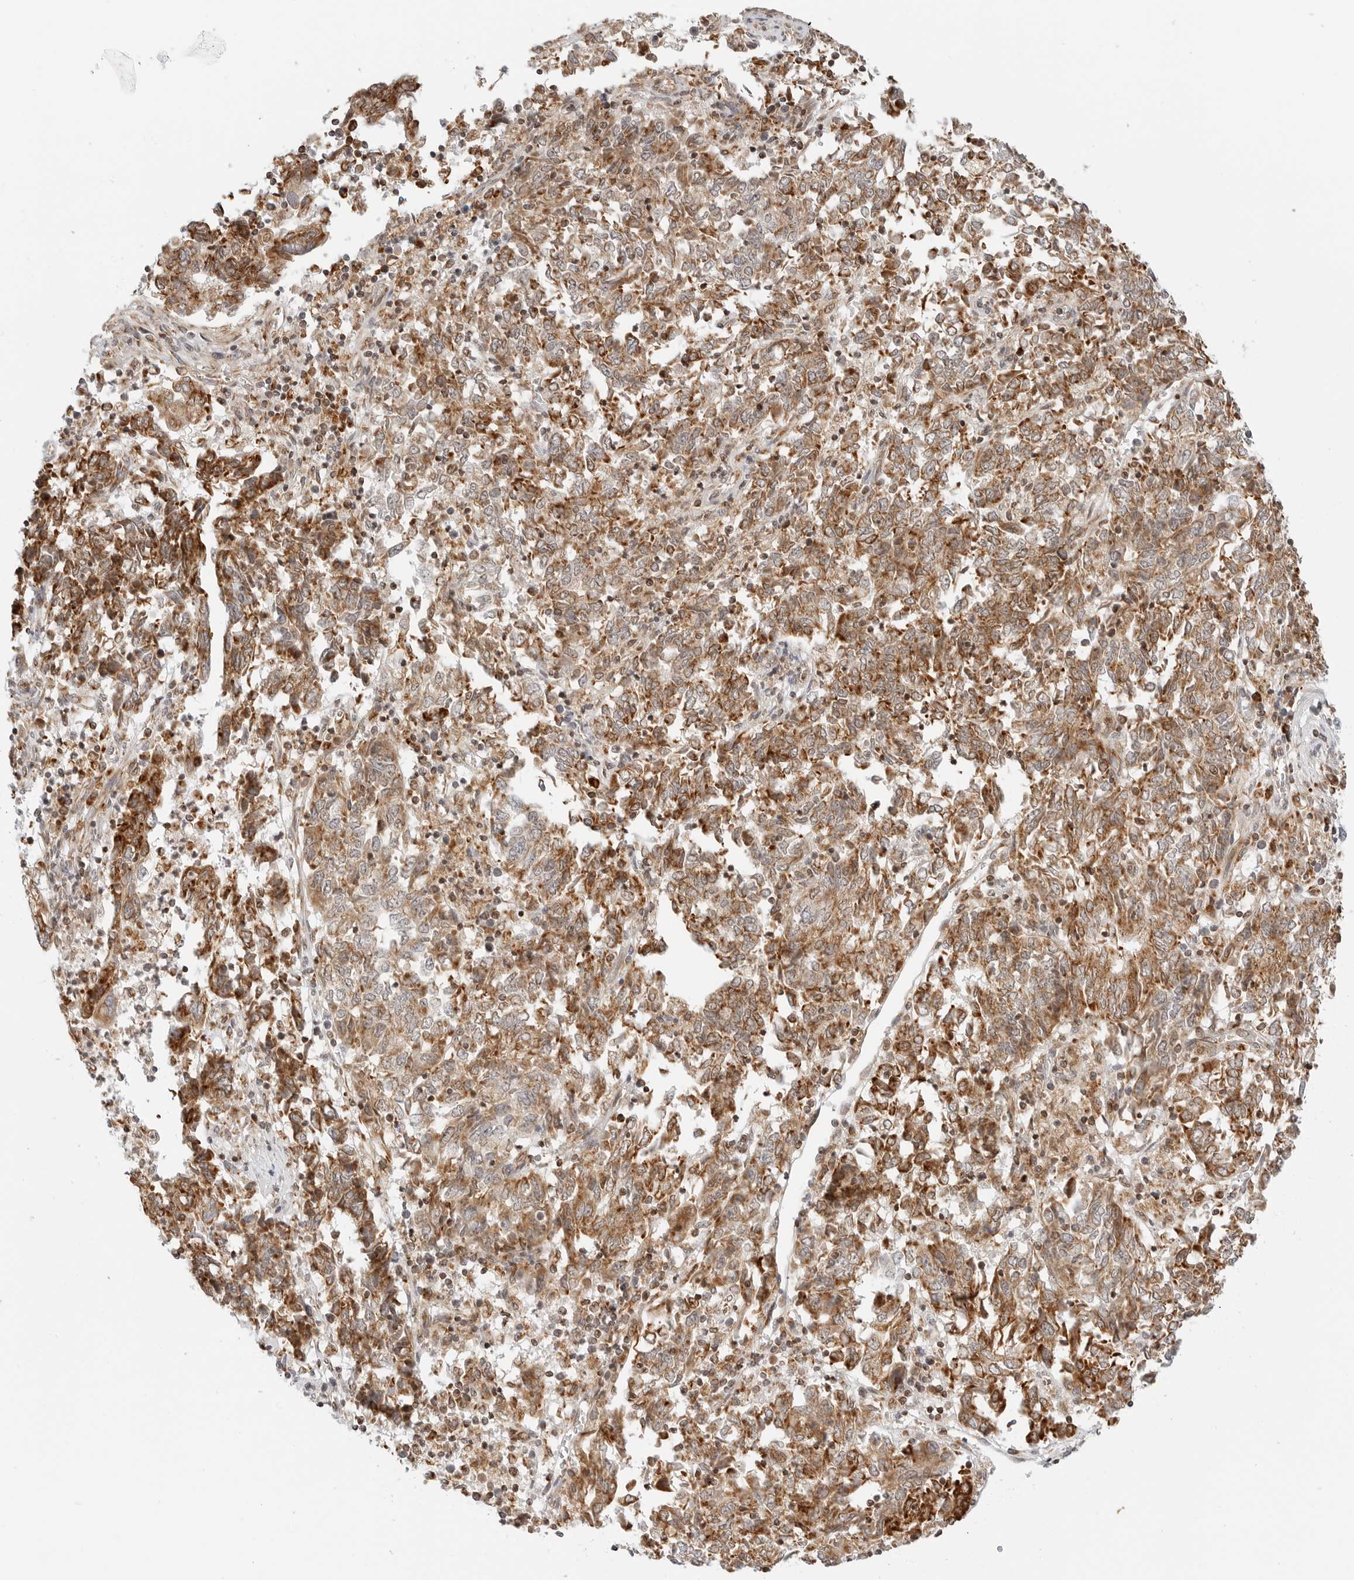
{"staining": {"intensity": "moderate", "quantity": ">75%", "location": "cytoplasmic/membranous"}, "tissue": "endometrial cancer", "cell_type": "Tumor cells", "image_type": "cancer", "snomed": [{"axis": "morphology", "description": "Adenocarcinoma, NOS"}, {"axis": "topography", "description": "Endometrium"}], "caption": "Endometrial cancer stained for a protein (brown) displays moderate cytoplasmic/membranous positive staining in about >75% of tumor cells.", "gene": "DYRK4", "patient": {"sex": "female", "age": 80}}